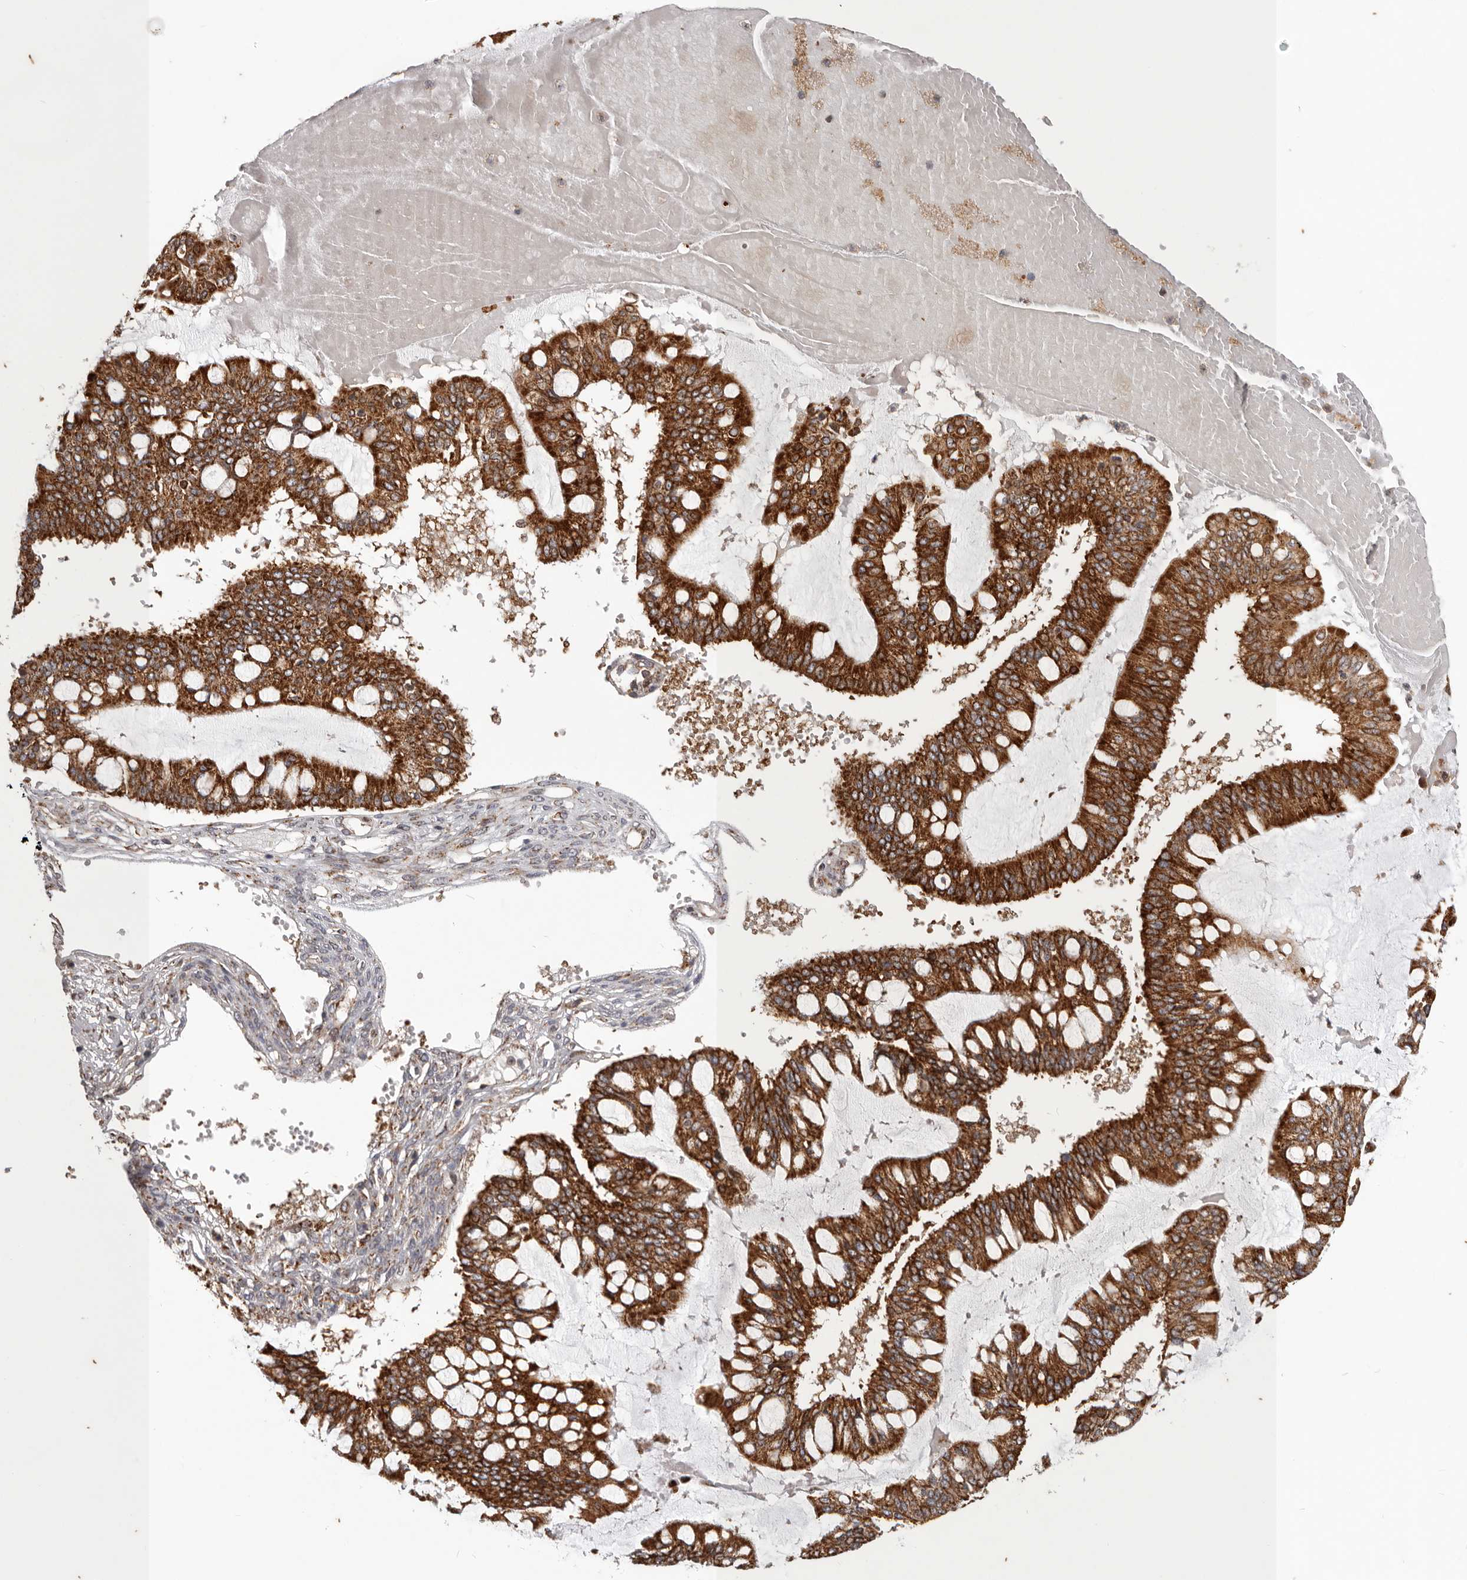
{"staining": {"intensity": "strong", "quantity": ">75%", "location": "cytoplasmic/membranous"}, "tissue": "ovarian cancer", "cell_type": "Tumor cells", "image_type": "cancer", "snomed": [{"axis": "morphology", "description": "Cystadenocarcinoma, mucinous, NOS"}, {"axis": "topography", "description": "Ovary"}], "caption": "Ovarian mucinous cystadenocarcinoma stained with a brown dye reveals strong cytoplasmic/membranous positive positivity in approximately >75% of tumor cells.", "gene": "MRPS10", "patient": {"sex": "female", "age": 73}}